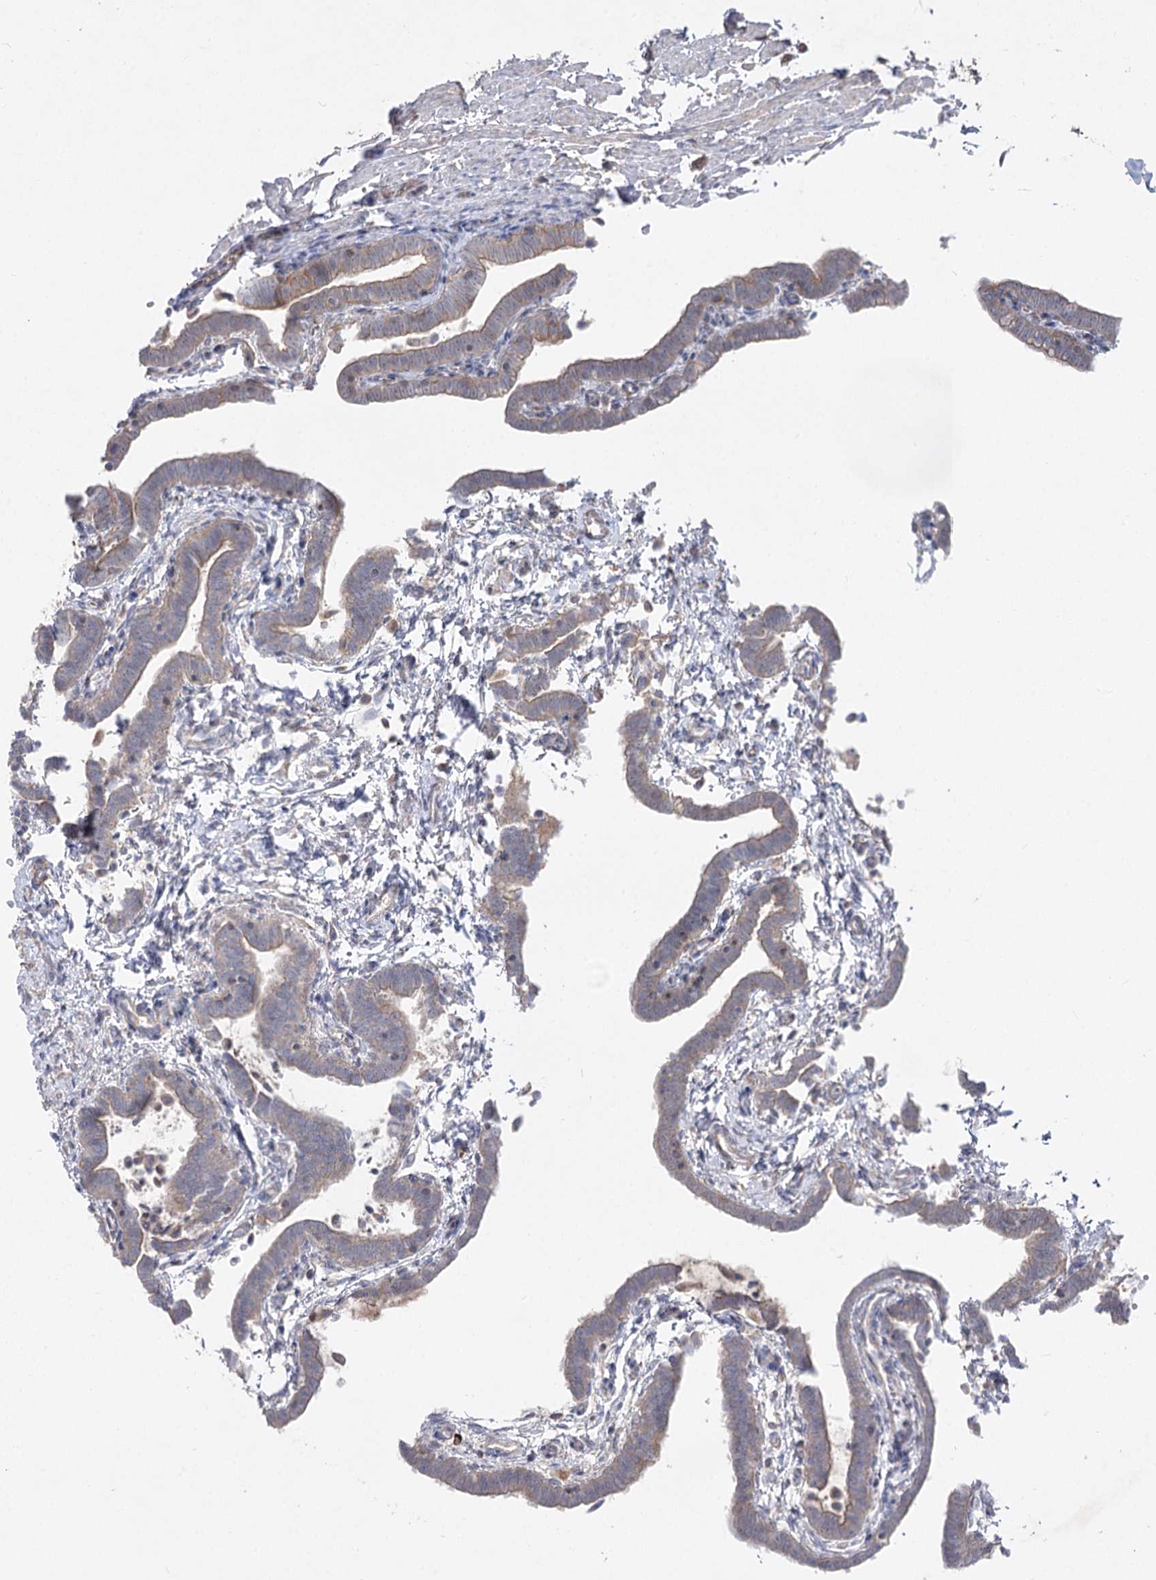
{"staining": {"intensity": "moderate", "quantity": ">75%", "location": "cytoplasmic/membranous"}, "tissue": "fallopian tube", "cell_type": "Glandular cells", "image_type": "normal", "snomed": [{"axis": "morphology", "description": "Normal tissue, NOS"}, {"axis": "topography", "description": "Fallopian tube"}], "caption": "Immunohistochemistry (DAB (3,3'-diaminobenzidine)) staining of normal fallopian tube exhibits moderate cytoplasmic/membranous protein positivity in about >75% of glandular cells.", "gene": "KIAA0825", "patient": {"sex": "female", "age": 36}}